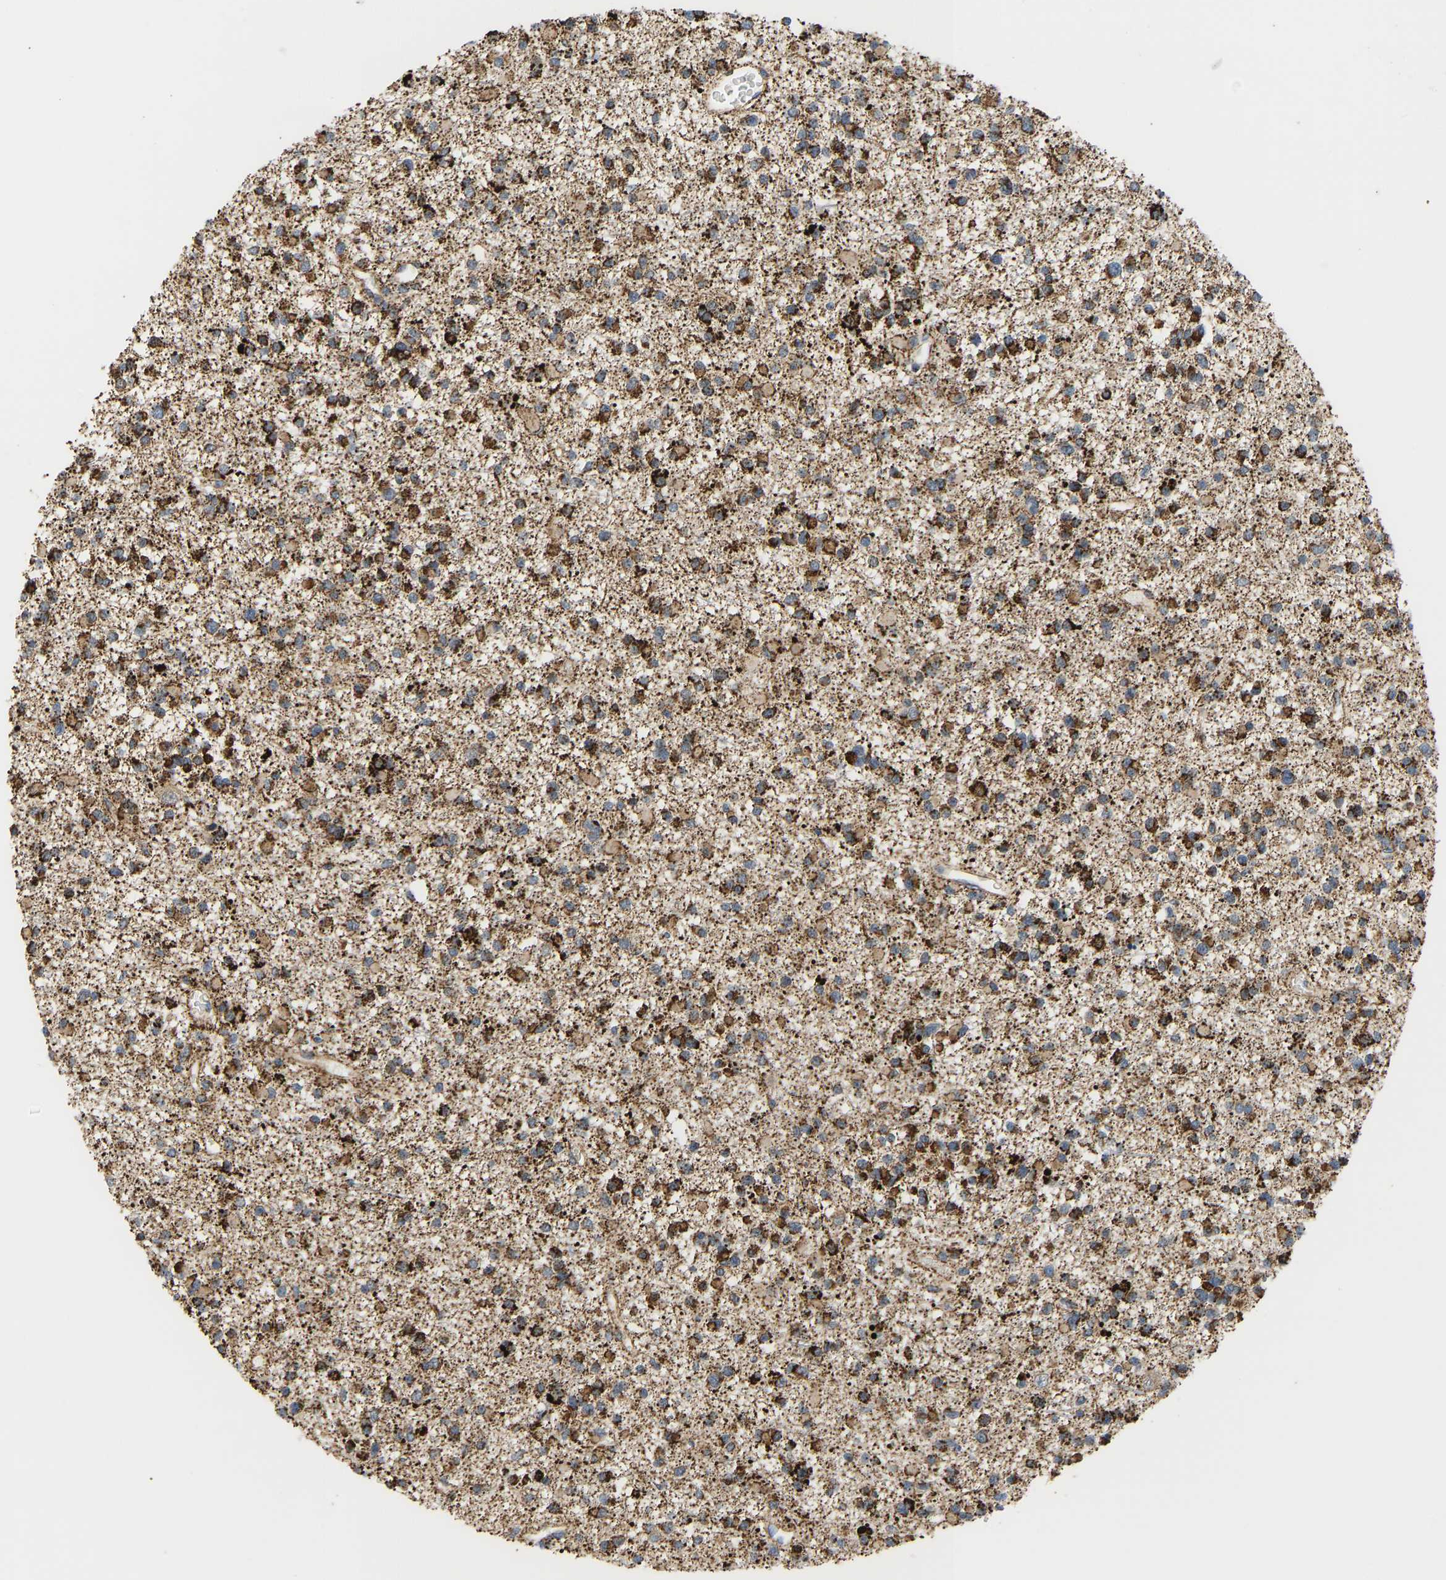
{"staining": {"intensity": "strong", "quantity": ">75%", "location": "cytoplasmic/membranous"}, "tissue": "glioma", "cell_type": "Tumor cells", "image_type": "cancer", "snomed": [{"axis": "morphology", "description": "Glioma, malignant, Low grade"}, {"axis": "topography", "description": "Brain"}], "caption": "Glioma stained with IHC reveals strong cytoplasmic/membranous staining in about >75% of tumor cells. (DAB (3,3'-diaminobenzidine) = brown stain, brightfield microscopy at high magnification).", "gene": "GPSM2", "patient": {"sex": "female", "age": 22}}